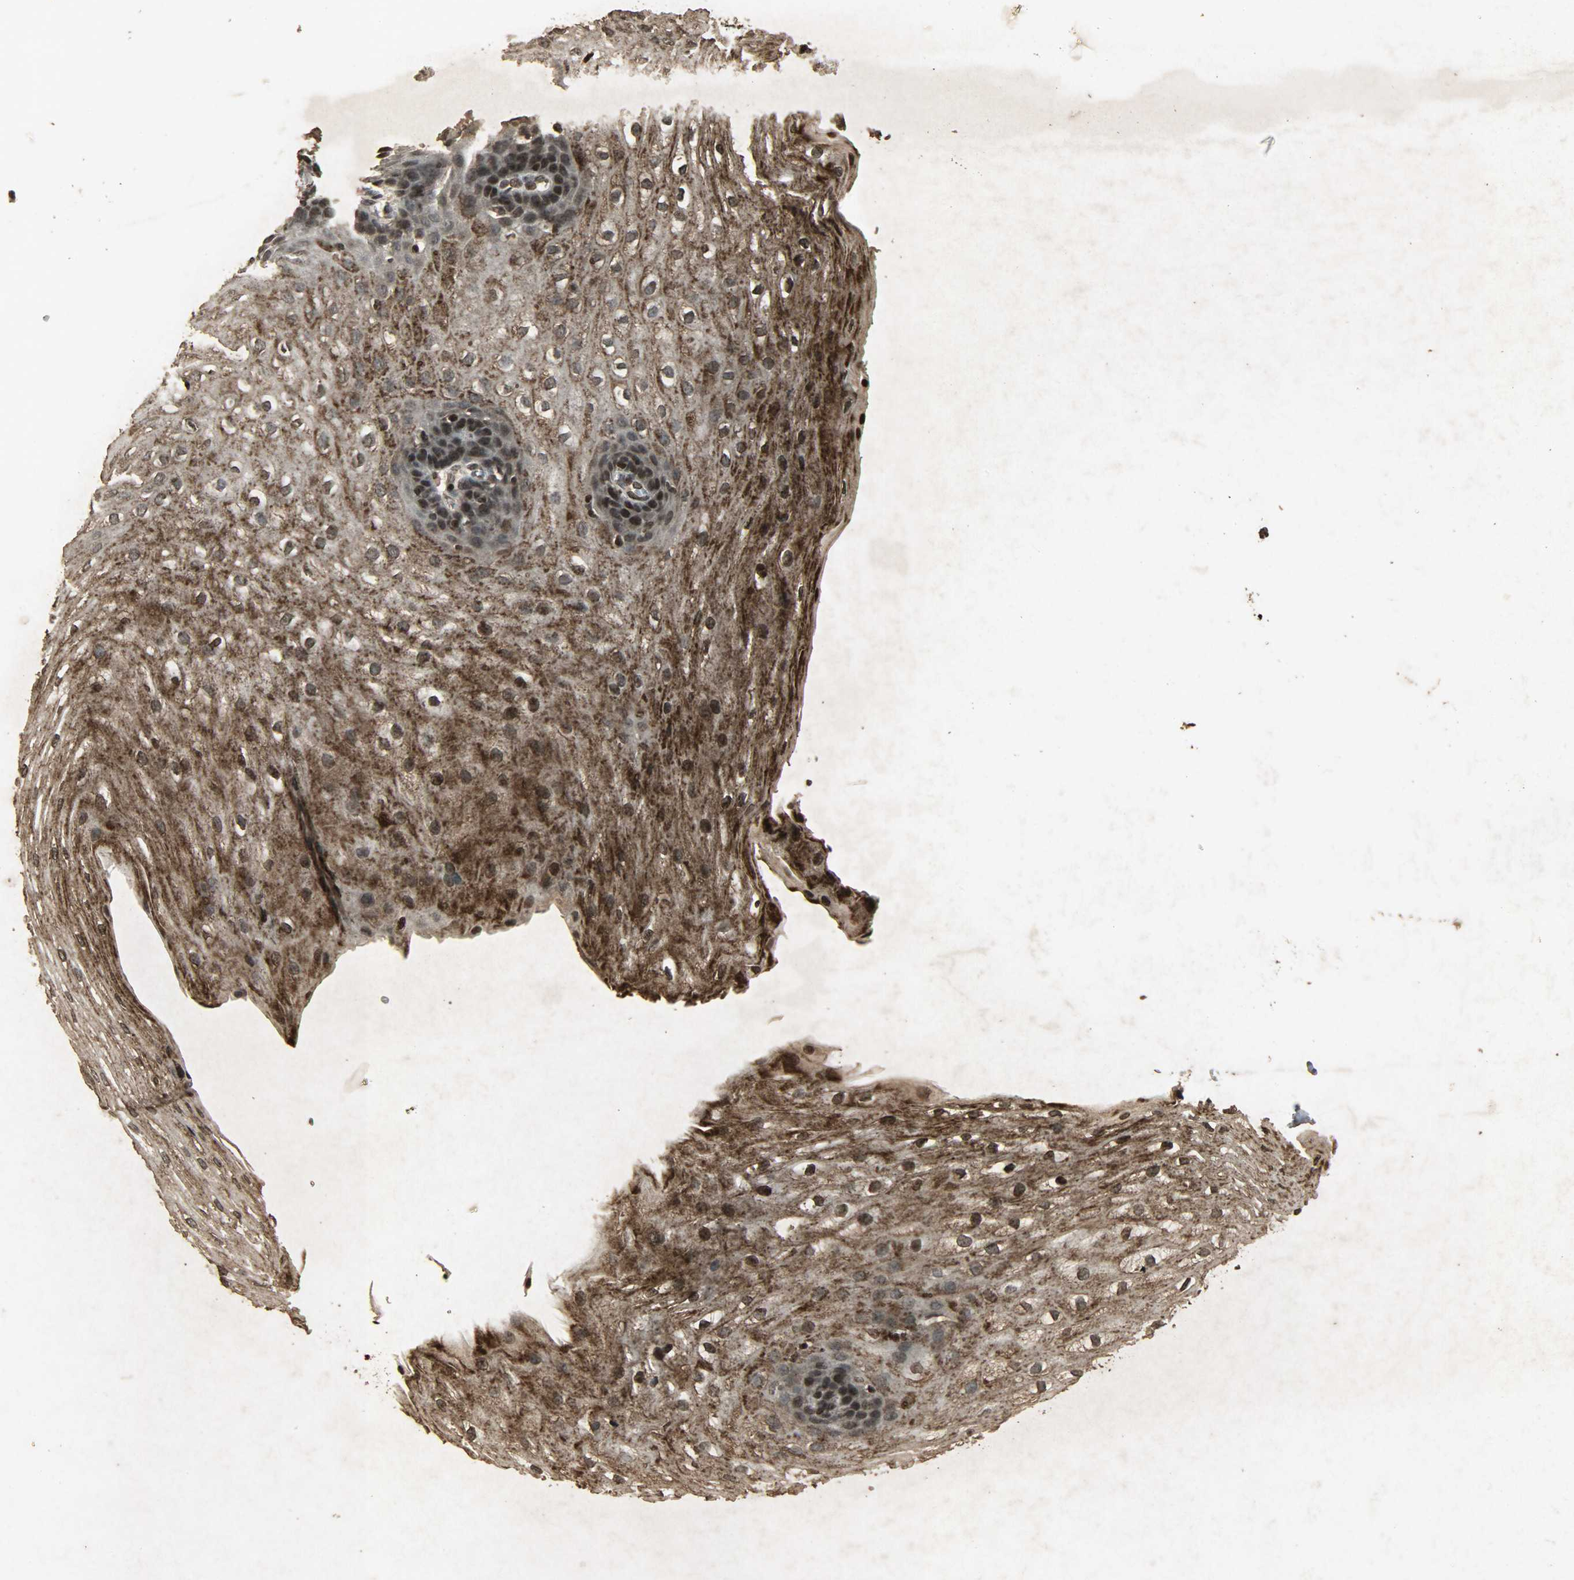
{"staining": {"intensity": "strong", "quantity": ">75%", "location": "cytoplasmic/membranous,nuclear"}, "tissue": "esophagus", "cell_type": "Squamous epithelial cells", "image_type": "normal", "snomed": [{"axis": "morphology", "description": "Normal tissue, NOS"}, {"axis": "topography", "description": "Esophagus"}], "caption": "Protein staining of benign esophagus exhibits strong cytoplasmic/membranous,nuclear positivity in about >75% of squamous epithelial cells. Using DAB (brown) and hematoxylin (blue) stains, captured at high magnification using brightfield microscopy.", "gene": "PPP3R1", "patient": {"sex": "male", "age": 48}}